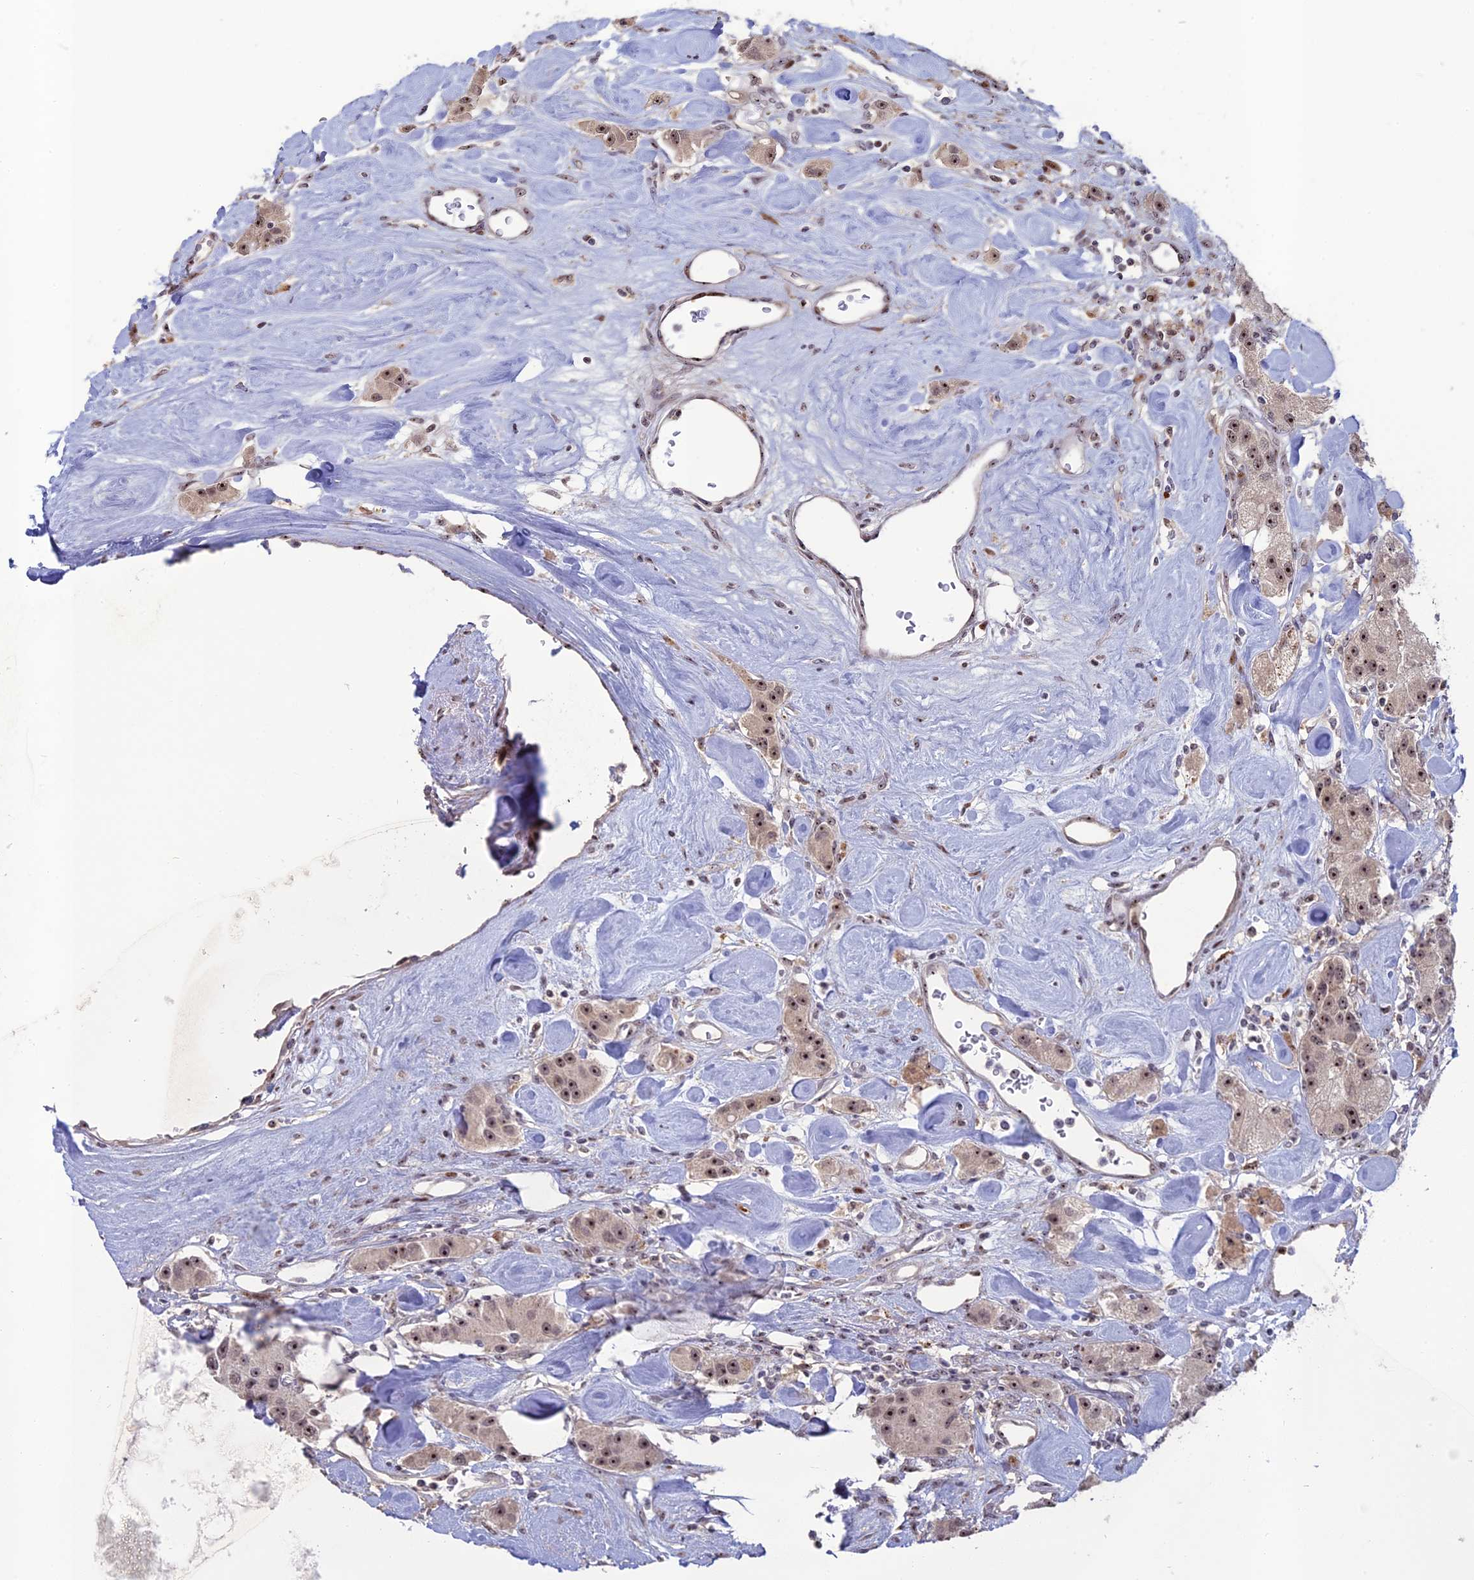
{"staining": {"intensity": "moderate", "quantity": ">75%", "location": "nuclear"}, "tissue": "carcinoid", "cell_type": "Tumor cells", "image_type": "cancer", "snomed": [{"axis": "morphology", "description": "Carcinoid, malignant, NOS"}, {"axis": "topography", "description": "Pancreas"}], "caption": "A histopathology image showing moderate nuclear staining in approximately >75% of tumor cells in carcinoid, as visualized by brown immunohistochemical staining.", "gene": "FAM131A", "patient": {"sex": "male", "age": 41}}